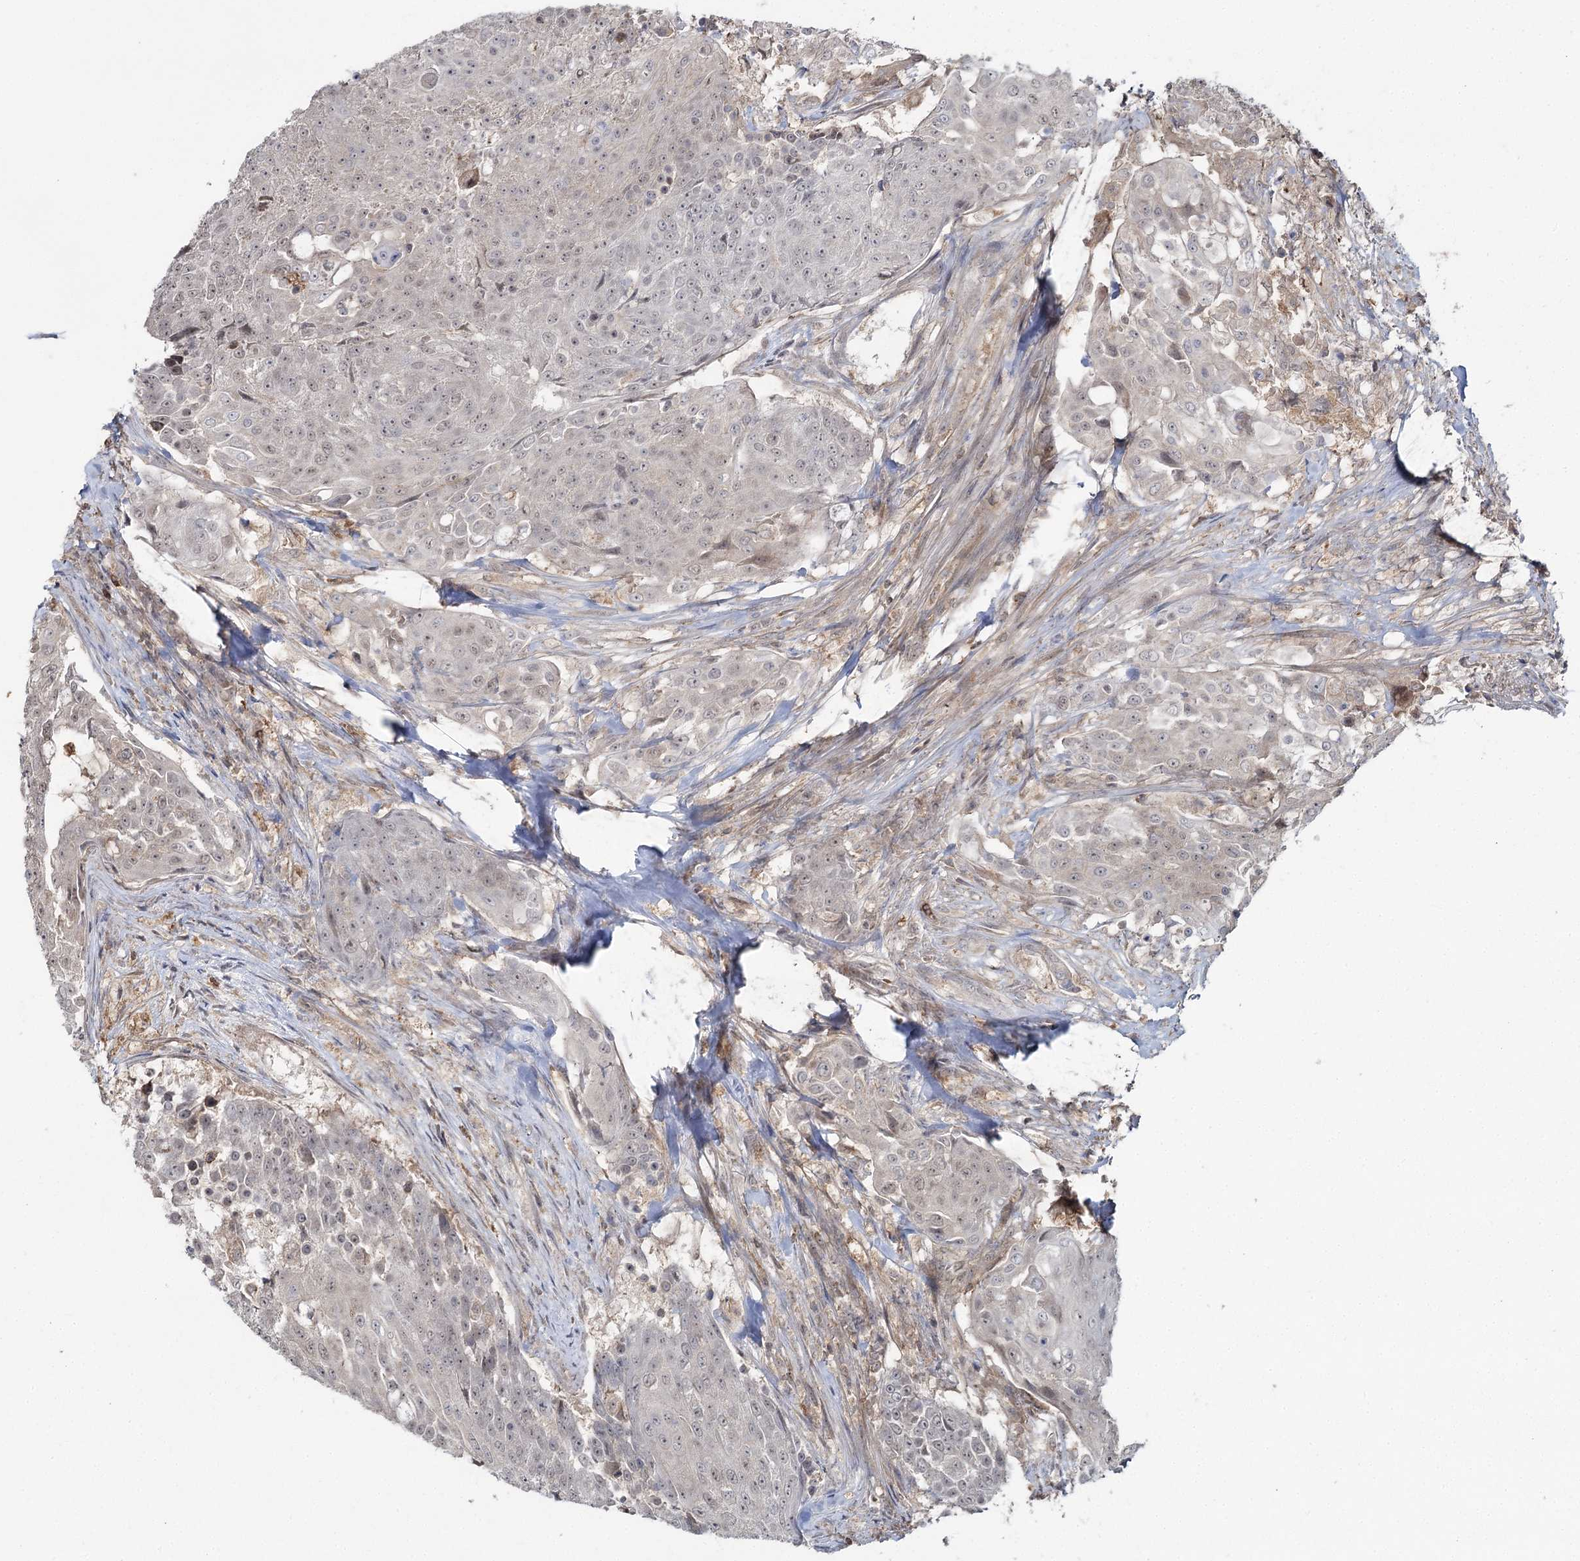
{"staining": {"intensity": "weak", "quantity": "<25%", "location": "nuclear"}, "tissue": "urothelial cancer", "cell_type": "Tumor cells", "image_type": "cancer", "snomed": [{"axis": "morphology", "description": "Urothelial carcinoma, High grade"}, {"axis": "topography", "description": "Urinary bladder"}], "caption": "This is an immunohistochemistry micrograph of human high-grade urothelial carcinoma. There is no expression in tumor cells.", "gene": "WDR44", "patient": {"sex": "female", "age": 63}}